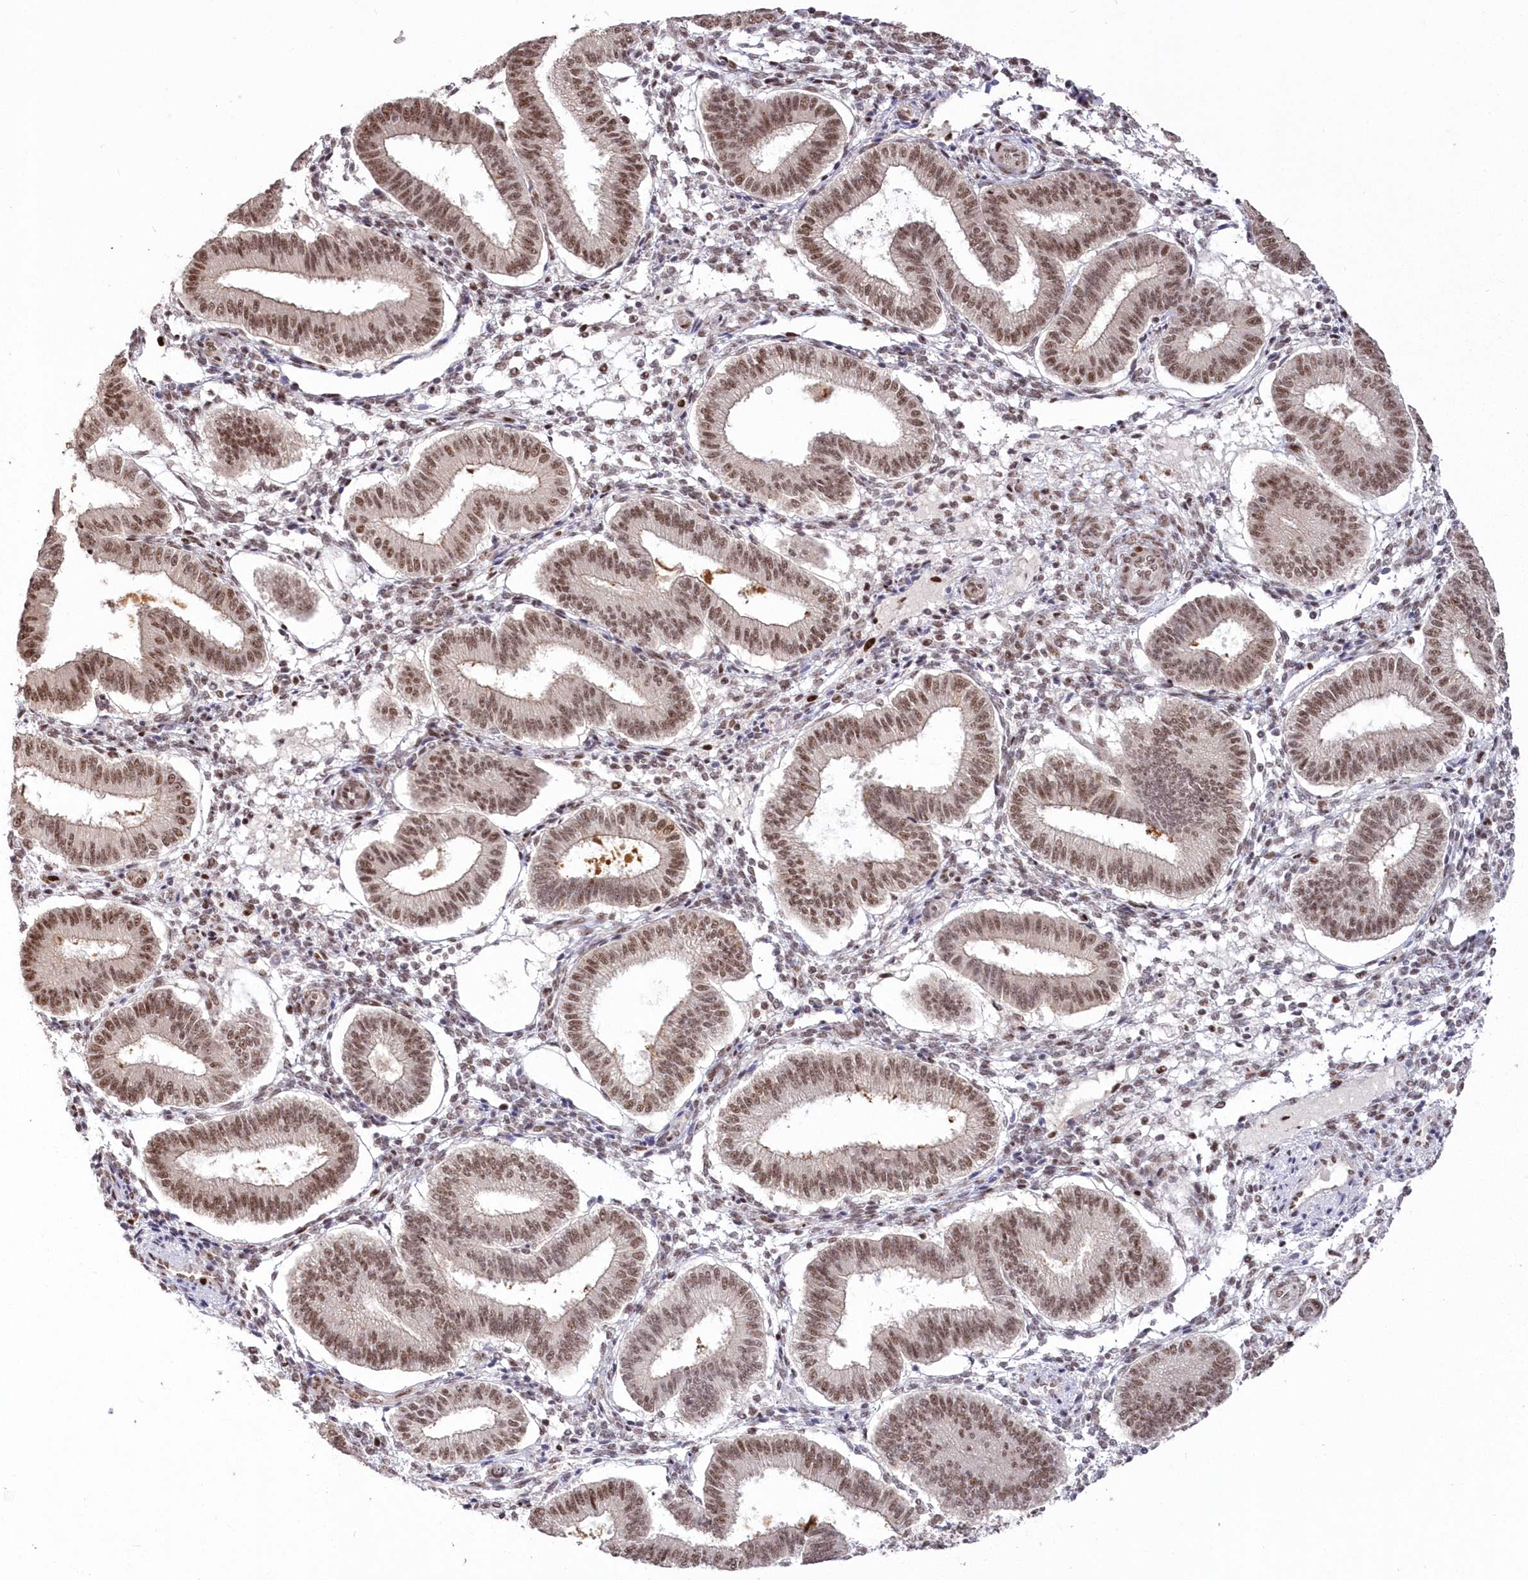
{"staining": {"intensity": "moderate", "quantity": ">75%", "location": "nuclear"}, "tissue": "endometrium", "cell_type": "Cells in endometrial stroma", "image_type": "normal", "snomed": [{"axis": "morphology", "description": "Normal tissue, NOS"}, {"axis": "topography", "description": "Endometrium"}], "caption": "Cells in endometrial stroma show medium levels of moderate nuclear staining in about >75% of cells in normal endometrium. (brown staining indicates protein expression, while blue staining denotes nuclei).", "gene": "WBP1L", "patient": {"sex": "female", "age": 39}}